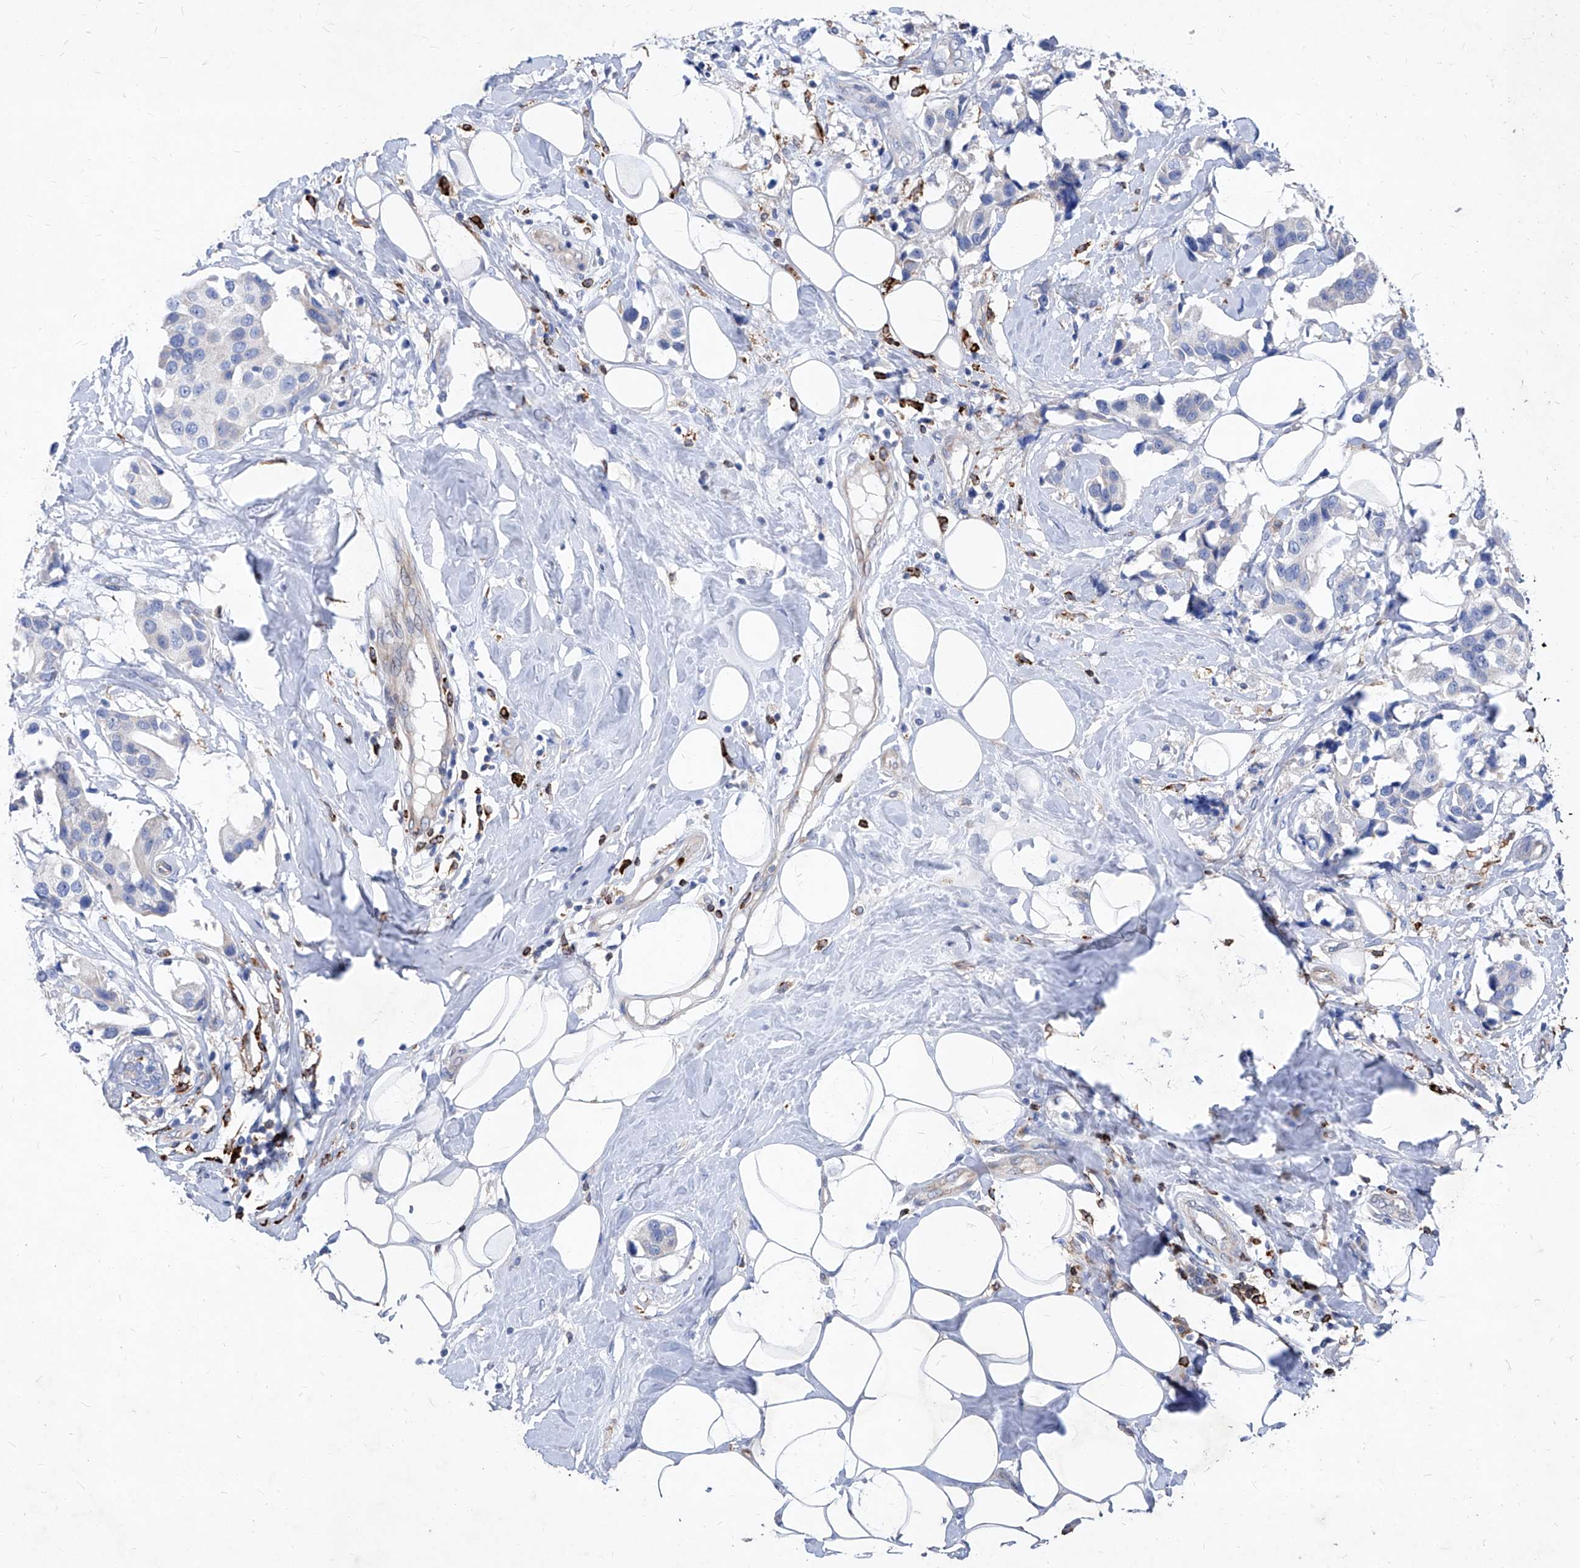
{"staining": {"intensity": "negative", "quantity": "none", "location": "none"}, "tissue": "breast cancer", "cell_type": "Tumor cells", "image_type": "cancer", "snomed": [{"axis": "morphology", "description": "Normal tissue, NOS"}, {"axis": "morphology", "description": "Duct carcinoma"}, {"axis": "topography", "description": "Breast"}], "caption": "An immunohistochemistry (IHC) histopathology image of infiltrating ductal carcinoma (breast) is shown. There is no staining in tumor cells of infiltrating ductal carcinoma (breast).", "gene": "UBOX5", "patient": {"sex": "female", "age": 39}}